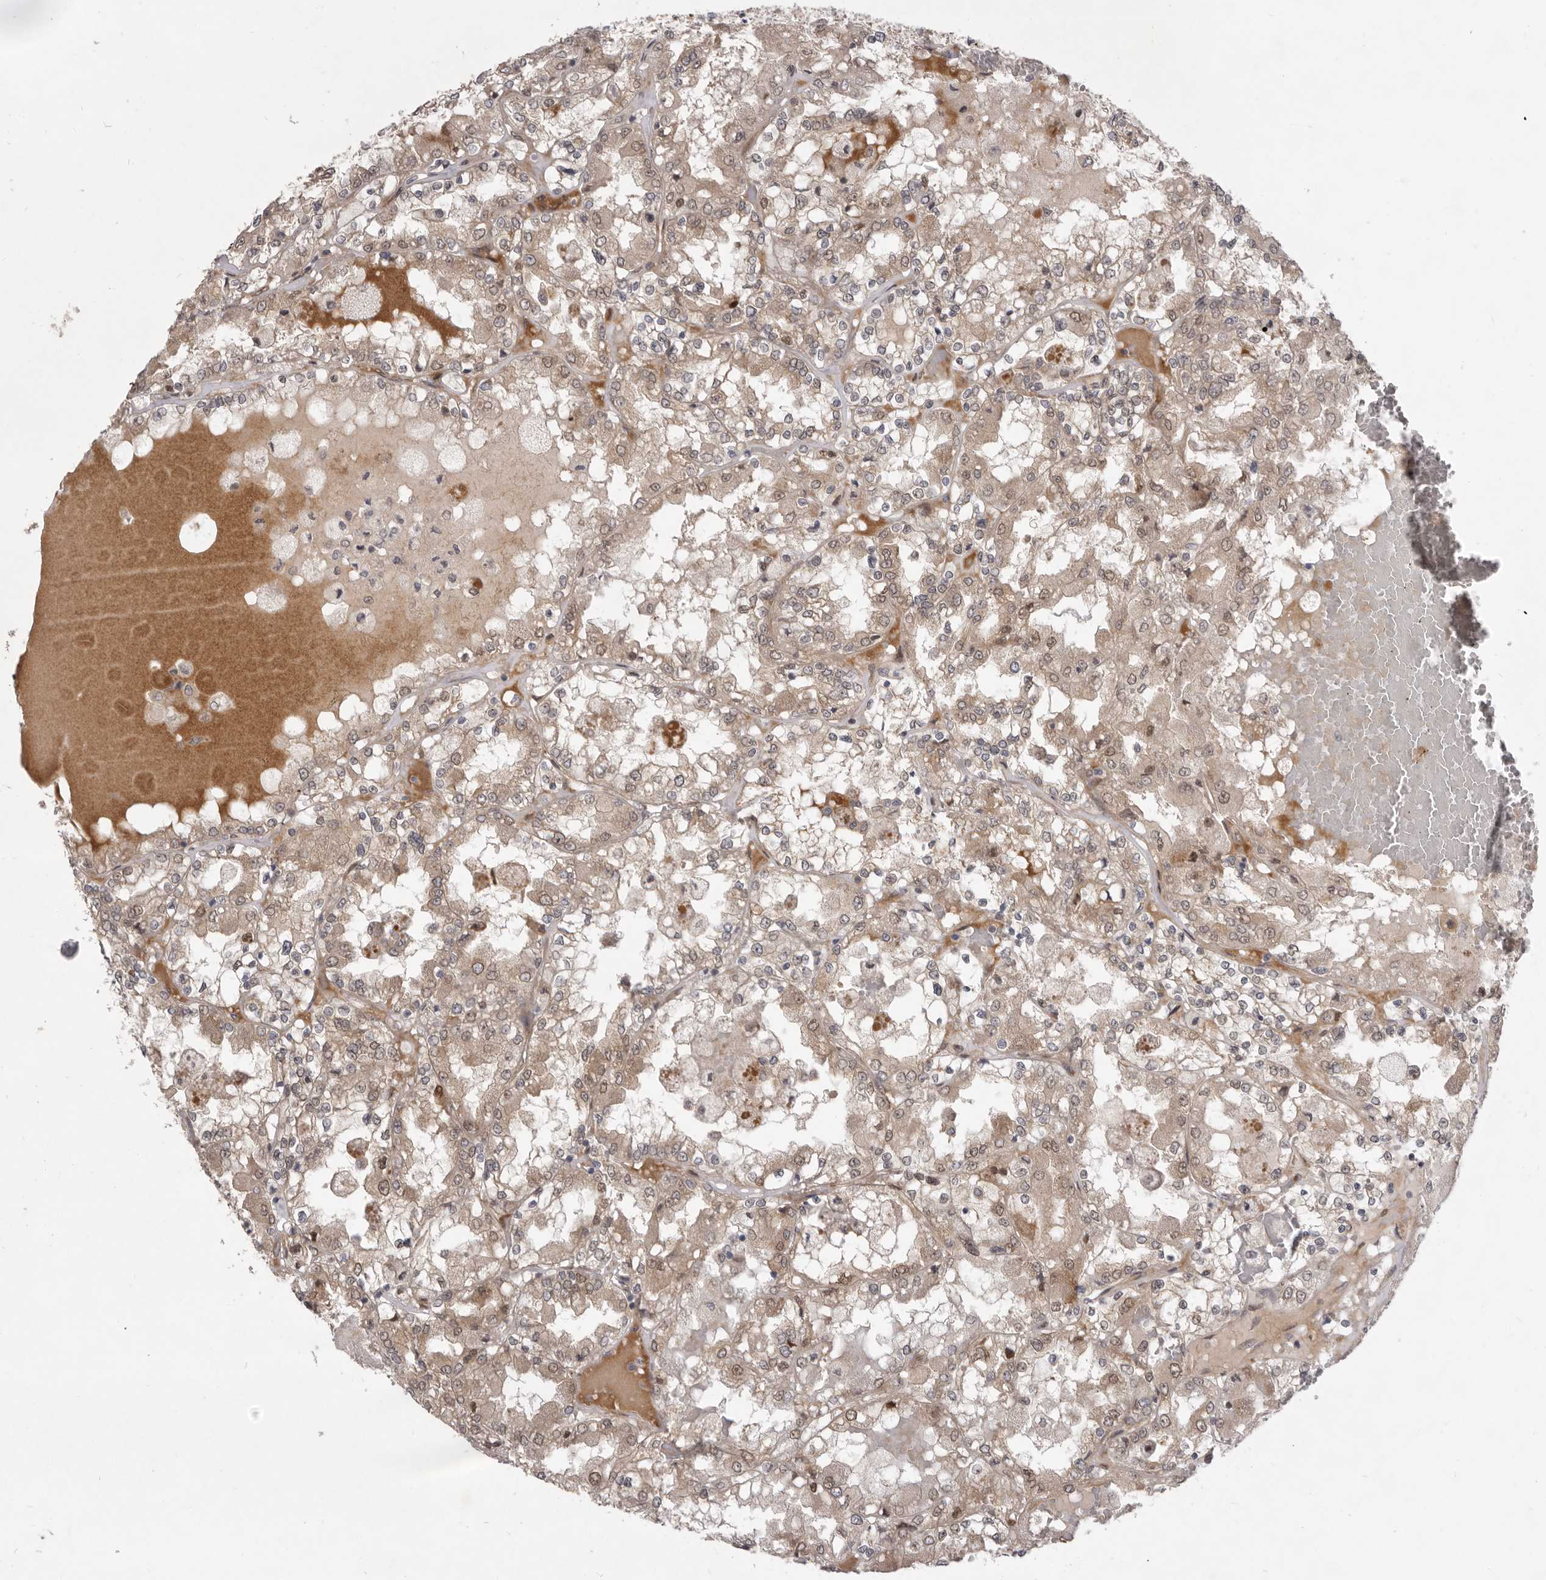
{"staining": {"intensity": "weak", "quantity": ">75%", "location": "cytoplasmic/membranous"}, "tissue": "renal cancer", "cell_type": "Tumor cells", "image_type": "cancer", "snomed": [{"axis": "morphology", "description": "Adenocarcinoma, NOS"}, {"axis": "topography", "description": "Kidney"}], "caption": "Human adenocarcinoma (renal) stained with a protein marker displays weak staining in tumor cells.", "gene": "TBC1D8B", "patient": {"sex": "female", "age": 56}}